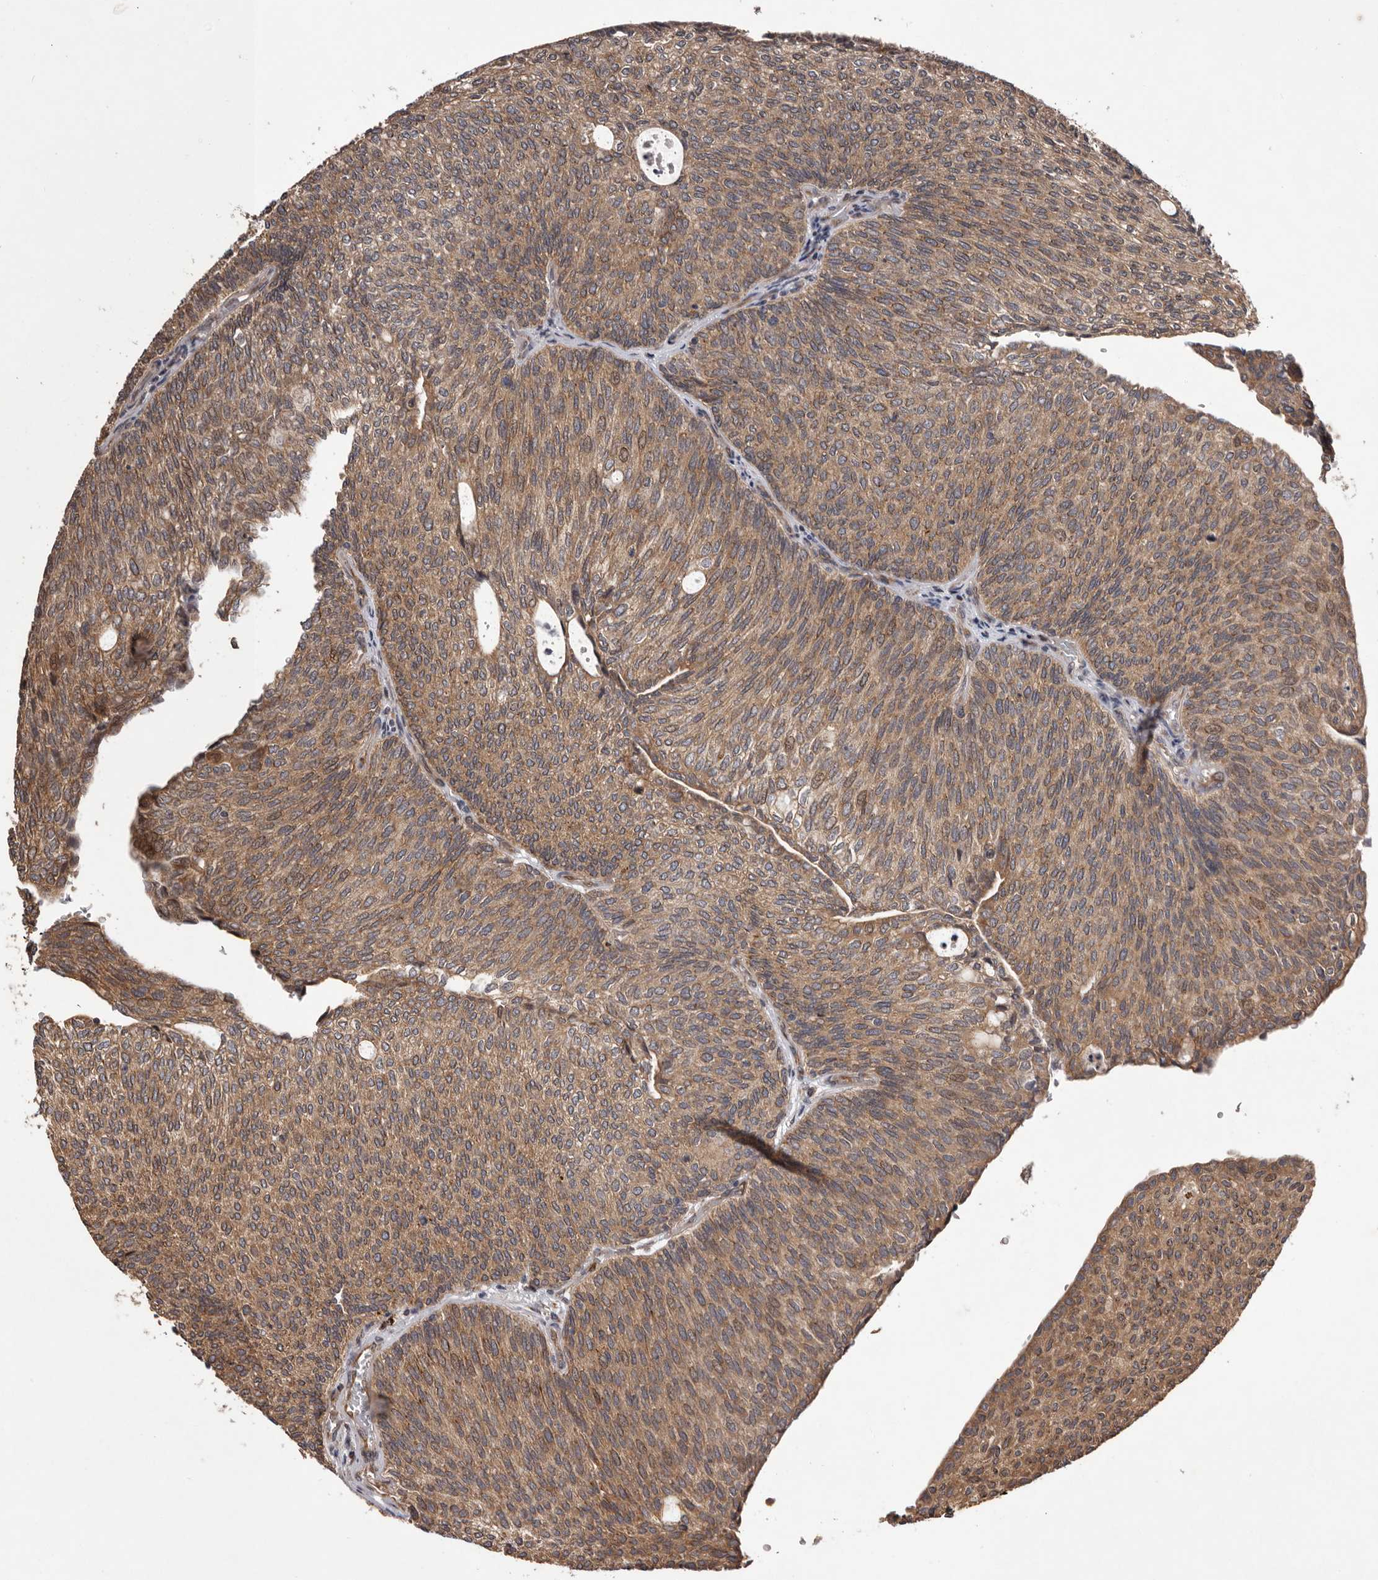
{"staining": {"intensity": "moderate", "quantity": ">75%", "location": "cytoplasmic/membranous"}, "tissue": "urothelial cancer", "cell_type": "Tumor cells", "image_type": "cancer", "snomed": [{"axis": "morphology", "description": "Urothelial carcinoma, Low grade"}, {"axis": "topography", "description": "Urinary bladder"}], "caption": "A histopathology image of low-grade urothelial carcinoma stained for a protein shows moderate cytoplasmic/membranous brown staining in tumor cells. (IHC, brightfield microscopy, high magnification).", "gene": "GADD45B", "patient": {"sex": "female", "age": 79}}